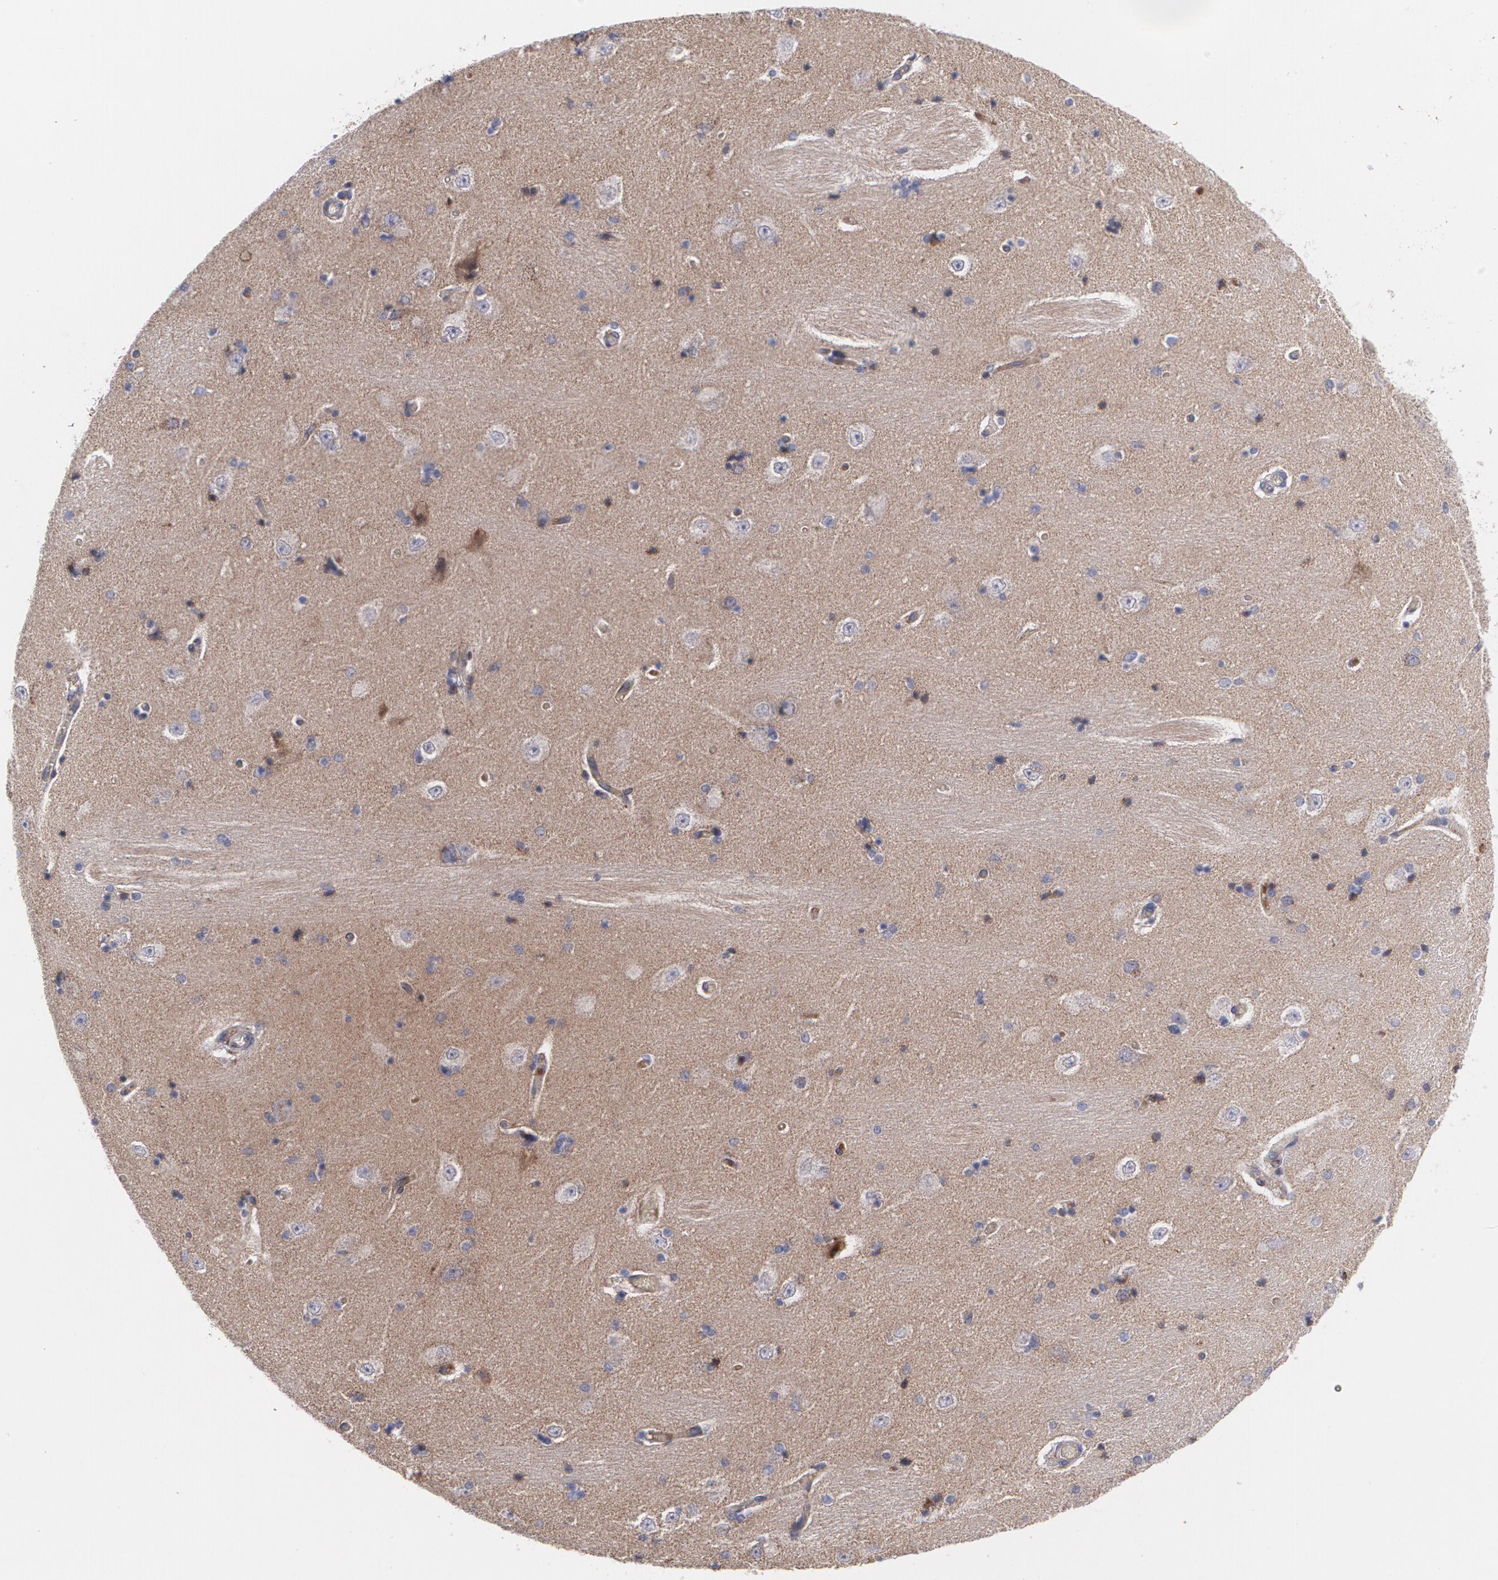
{"staining": {"intensity": "moderate", "quantity": ">75%", "location": "cytoplasmic/membranous"}, "tissue": "hippocampus", "cell_type": "Glial cells", "image_type": "normal", "snomed": [{"axis": "morphology", "description": "Normal tissue, NOS"}, {"axis": "topography", "description": "Hippocampus"}], "caption": "Hippocampus stained with DAB (3,3'-diaminobenzidine) IHC reveals medium levels of moderate cytoplasmic/membranous expression in about >75% of glial cells.", "gene": "FBLN1", "patient": {"sex": "female", "age": 54}}